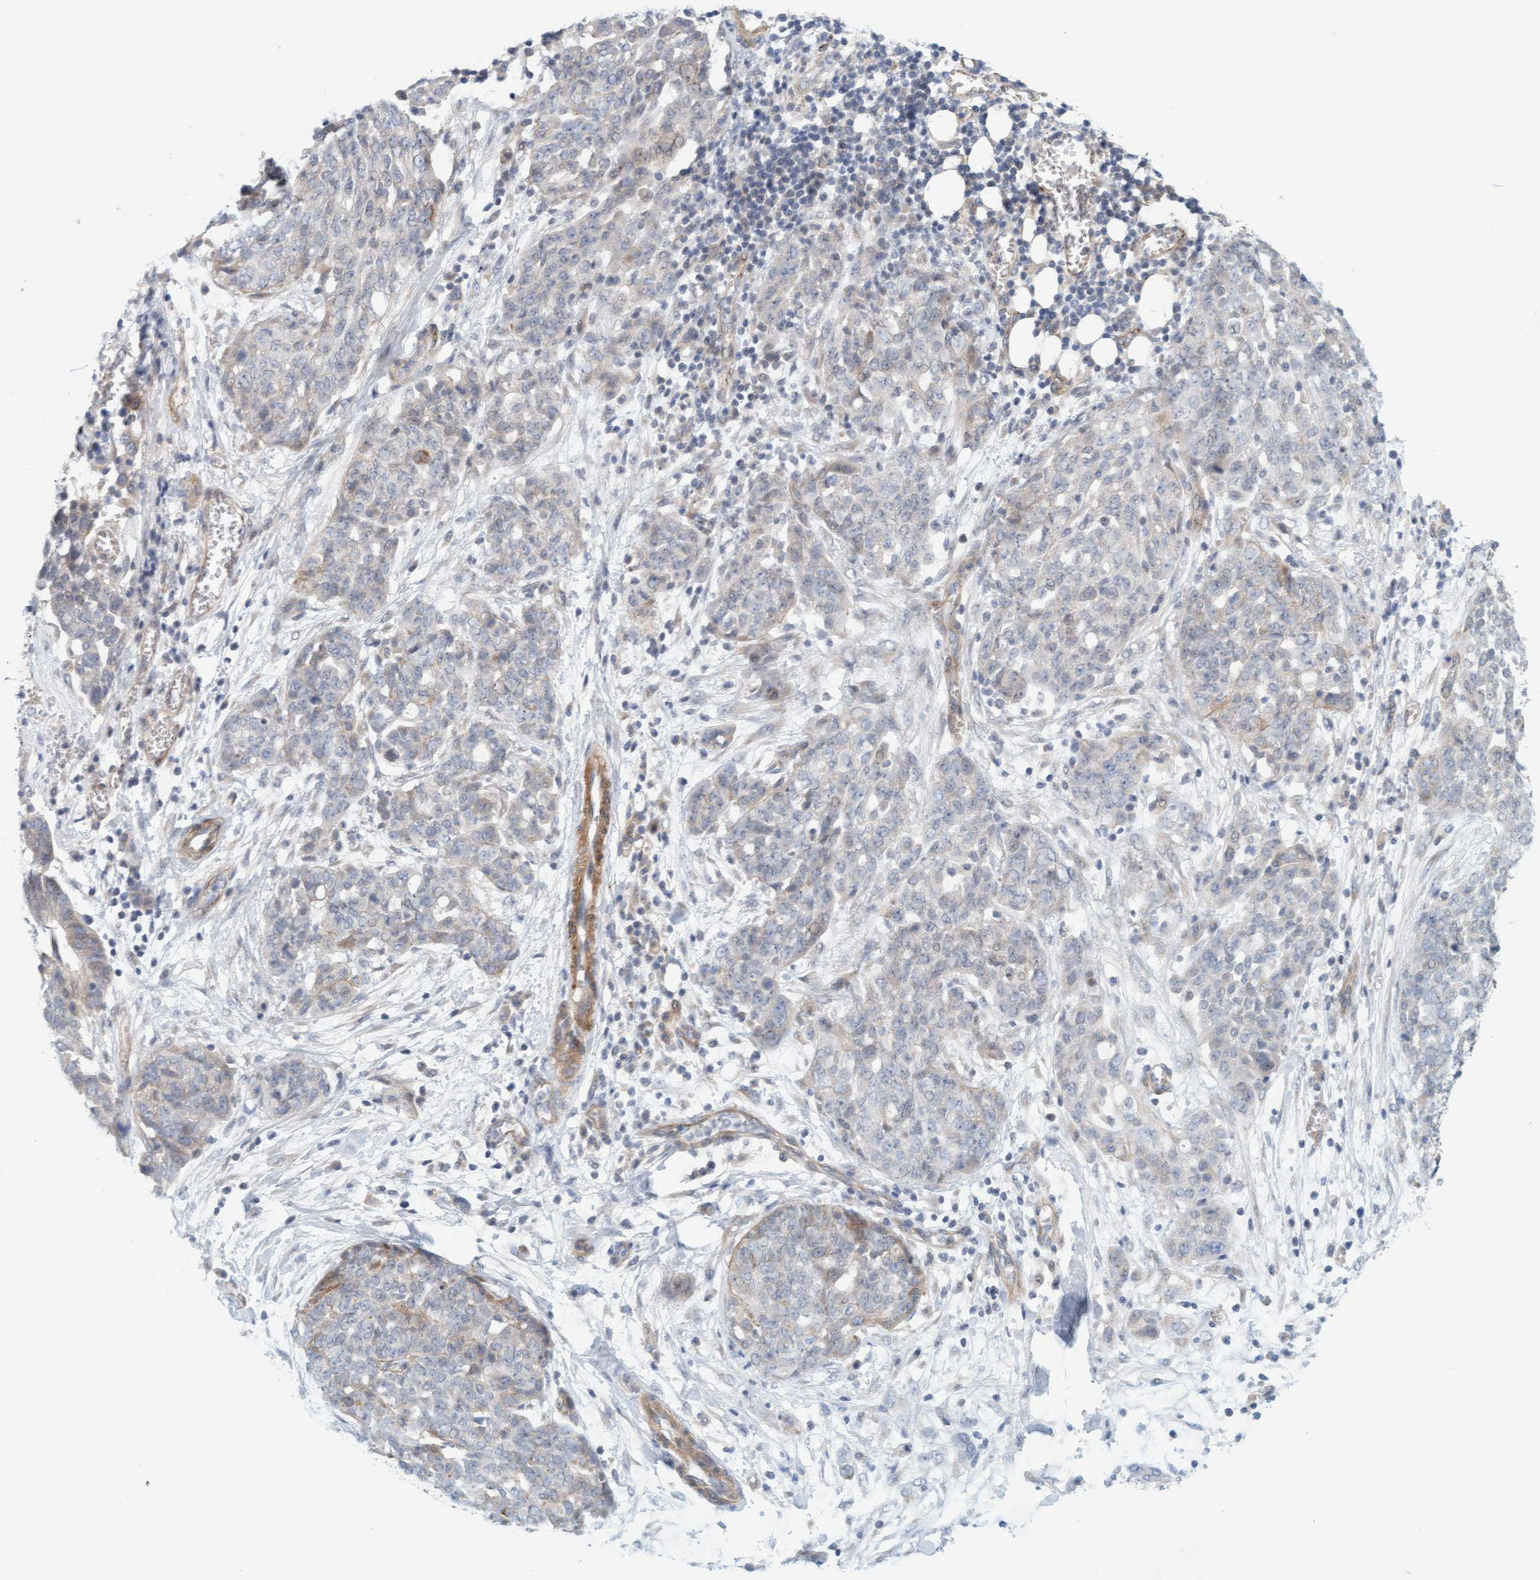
{"staining": {"intensity": "negative", "quantity": "none", "location": "none"}, "tissue": "ovarian cancer", "cell_type": "Tumor cells", "image_type": "cancer", "snomed": [{"axis": "morphology", "description": "Cystadenocarcinoma, serous, NOS"}, {"axis": "topography", "description": "Soft tissue"}, {"axis": "topography", "description": "Ovary"}], "caption": "An immunohistochemistry (IHC) photomicrograph of ovarian cancer (serous cystadenocarcinoma) is shown. There is no staining in tumor cells of ovarian cancer (serous cystadenocarcinoma). (DAB IHC, high magnification).", "gene": "TSTD2", "patient": {"sex": "female", "age": 57}}